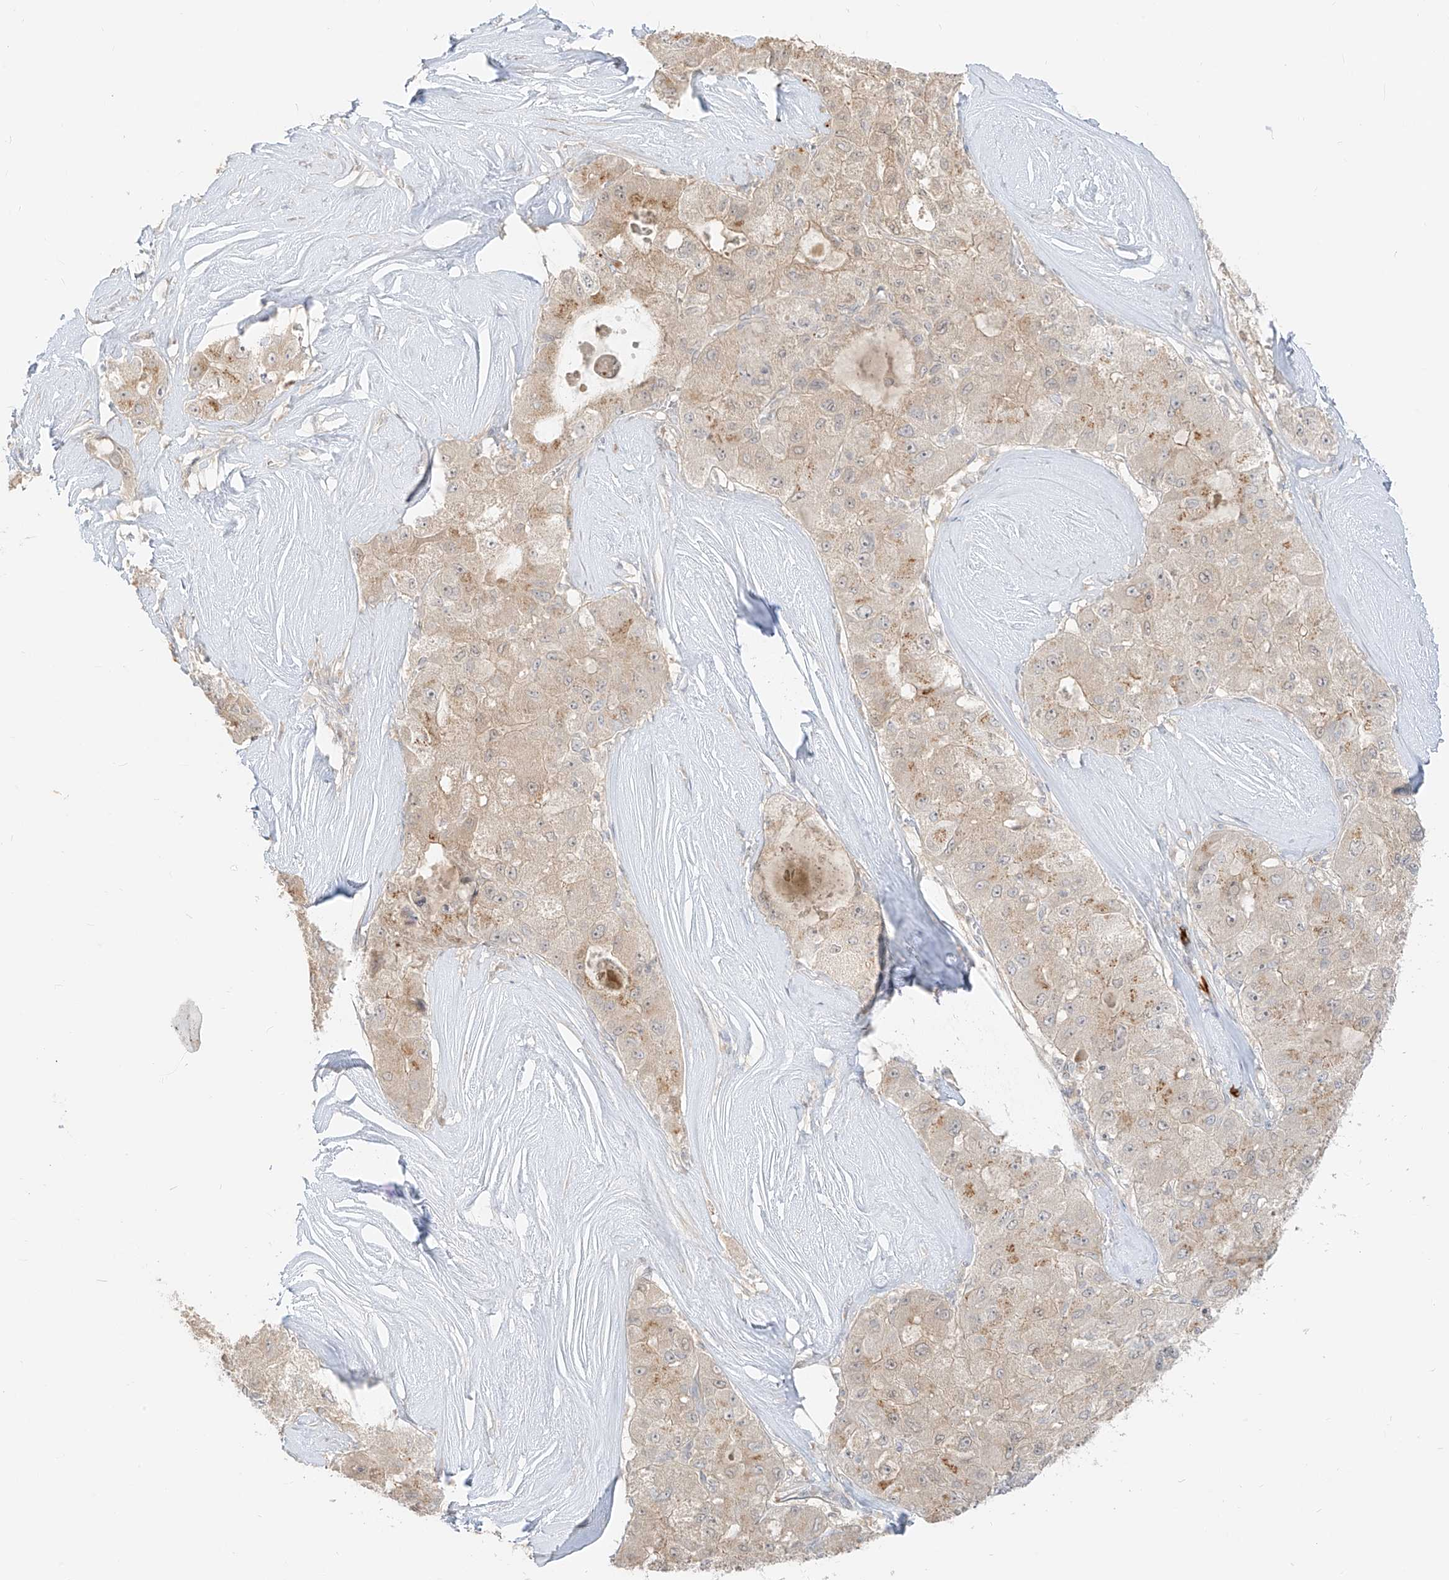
{"staining": {"intensity": "weak", "quantity": "25%-75%", "location": "cytoplasmic/membranous"}, "tissue": "liver cancer", "cell_type": "Tumor cells", "image_type": "cancer", "snomed": [{"axis": "morphology", "description": "Carcinoma, Hepatocellular, NOS"}, {"axis": "topography", "description": "Liver"}], "caption": "A brown stain shows weak cytoplasmic/membranous expression of a protein in human liver hepatocellular carcinoma tumor cells. (DAB = brown stain, brightfield microscopy at high magnification).", "gene": "LIPT1", "patient": {"sex": "male", "age": 80}}